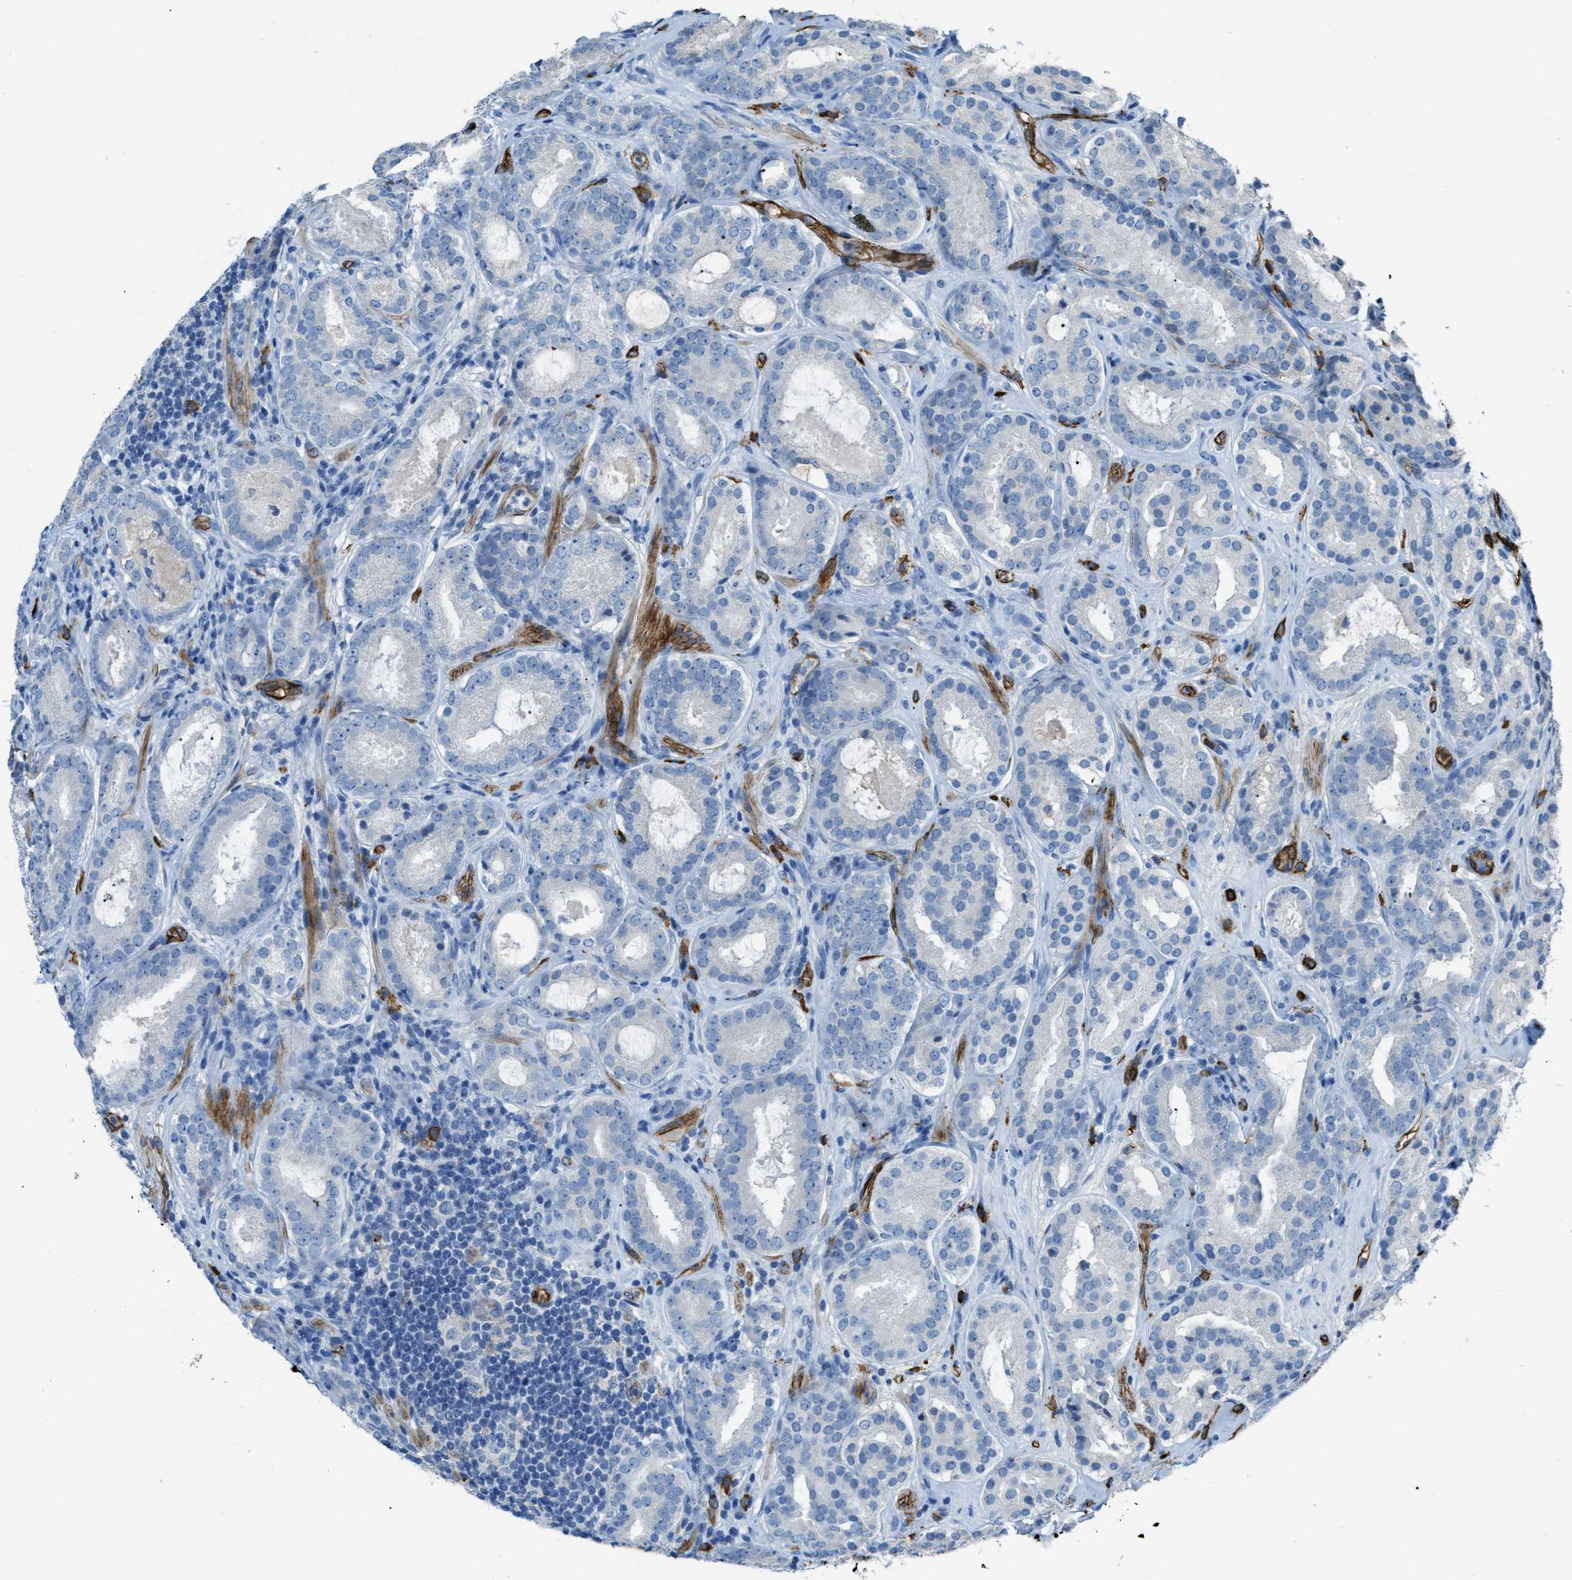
{"staining": {"intensity": "negative", "quantity": "none", "location": "none"}, "tissue": "prostate cancer", "cell_type": "Tumor cells", "image_type": "cancer", "snomed": [{"axis": "morphology", "description": "Adenocarcinoma, Low grade"}, {"axis": "topography", "description": "Prostate"}], "caption": "Tumor cells show no significant protein expression in prostate low-grade adenocarcinoma.", "gene": "SLC22A15", "patient": {"sex": "male", "age": 69}}